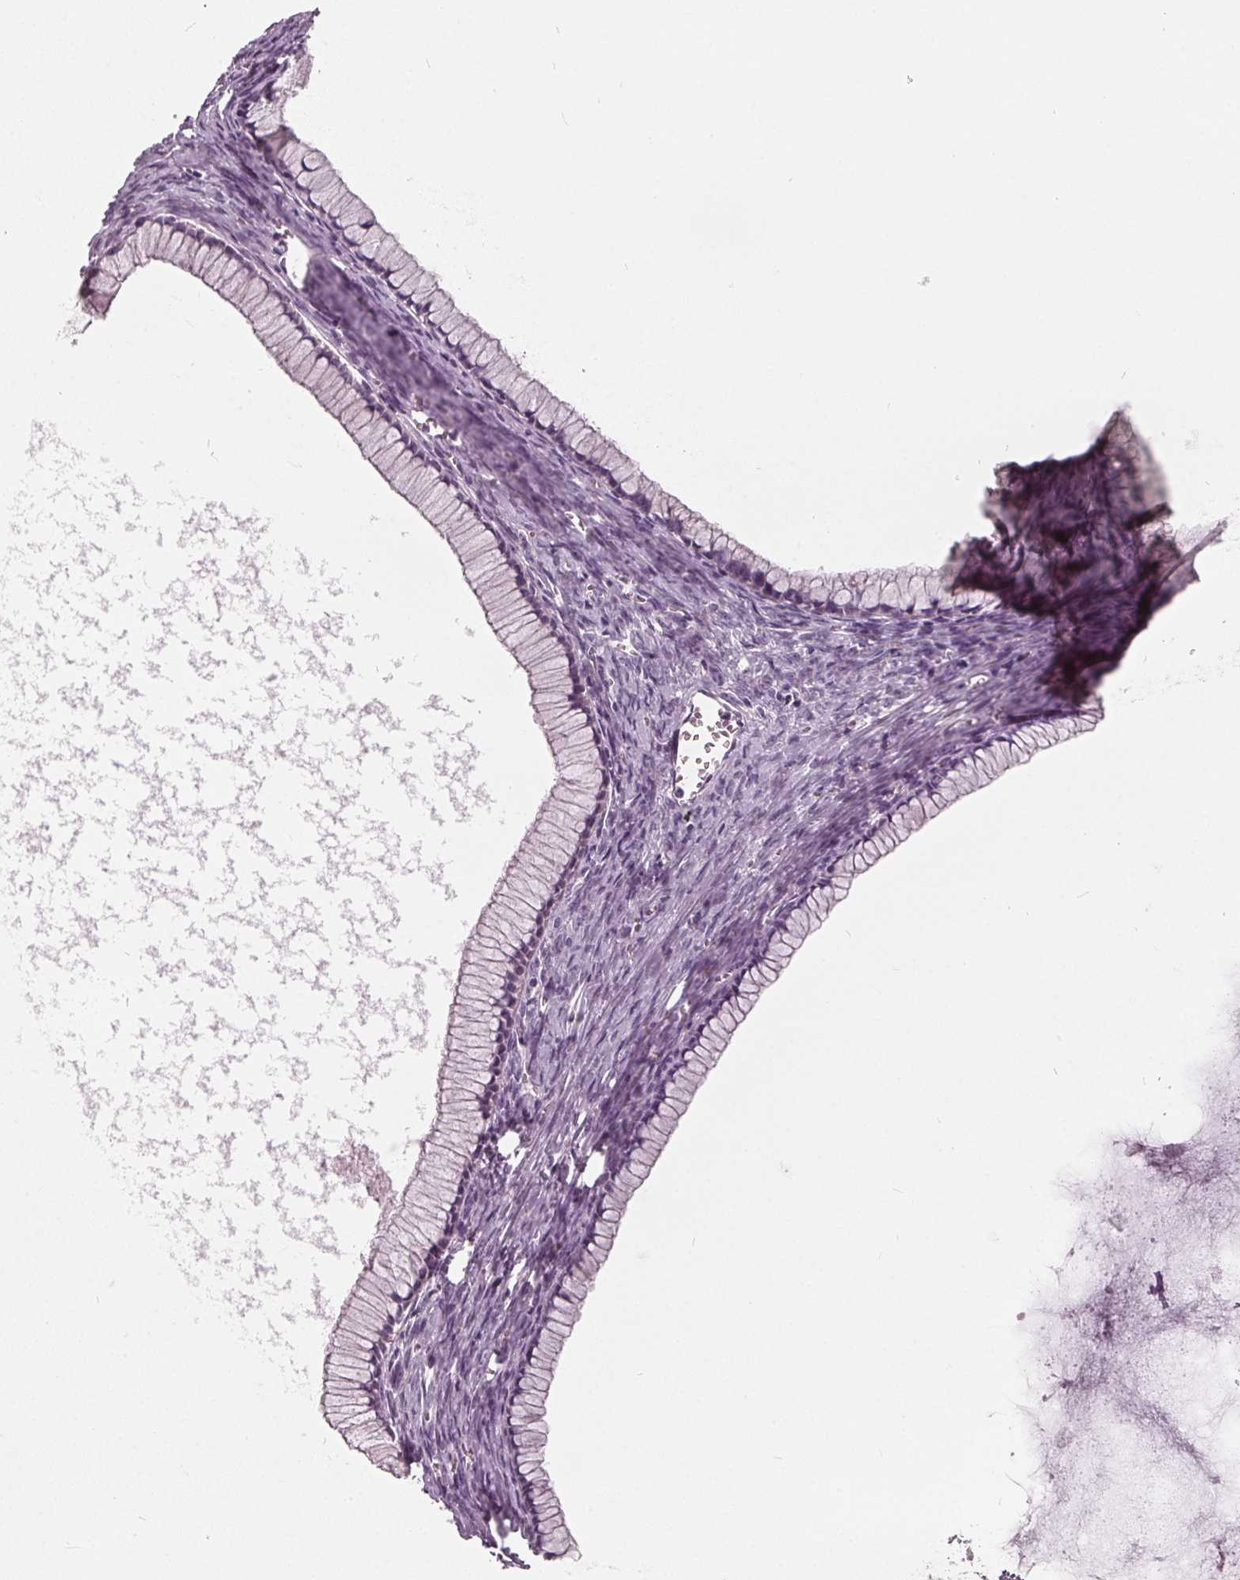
{"staining": {"intensity": "negative", "quantity": "none", "location": "none"}, "tissue": "ovarian cancer", "cell_type": "Tumor cells", "image_type": "cancer", "snomed": [{"axis": "morphology", "description": "Cystadenocarcinoma, mucinous, NOS"}, {"axis": "topography", "description": "Ovary"}], "caption": "The histopathology image displays no staining of tumor cells in ovarian mucinous cystadenocarcinoma. Brightfield microscopy of immunohistochemistry stained with DAB (3,3'-diaminobenzidine) (brown) and hematoxylin (blue), captured at high magnification.", "gene": "ECI2", "patient": {"sex": "female", "age": 41}}